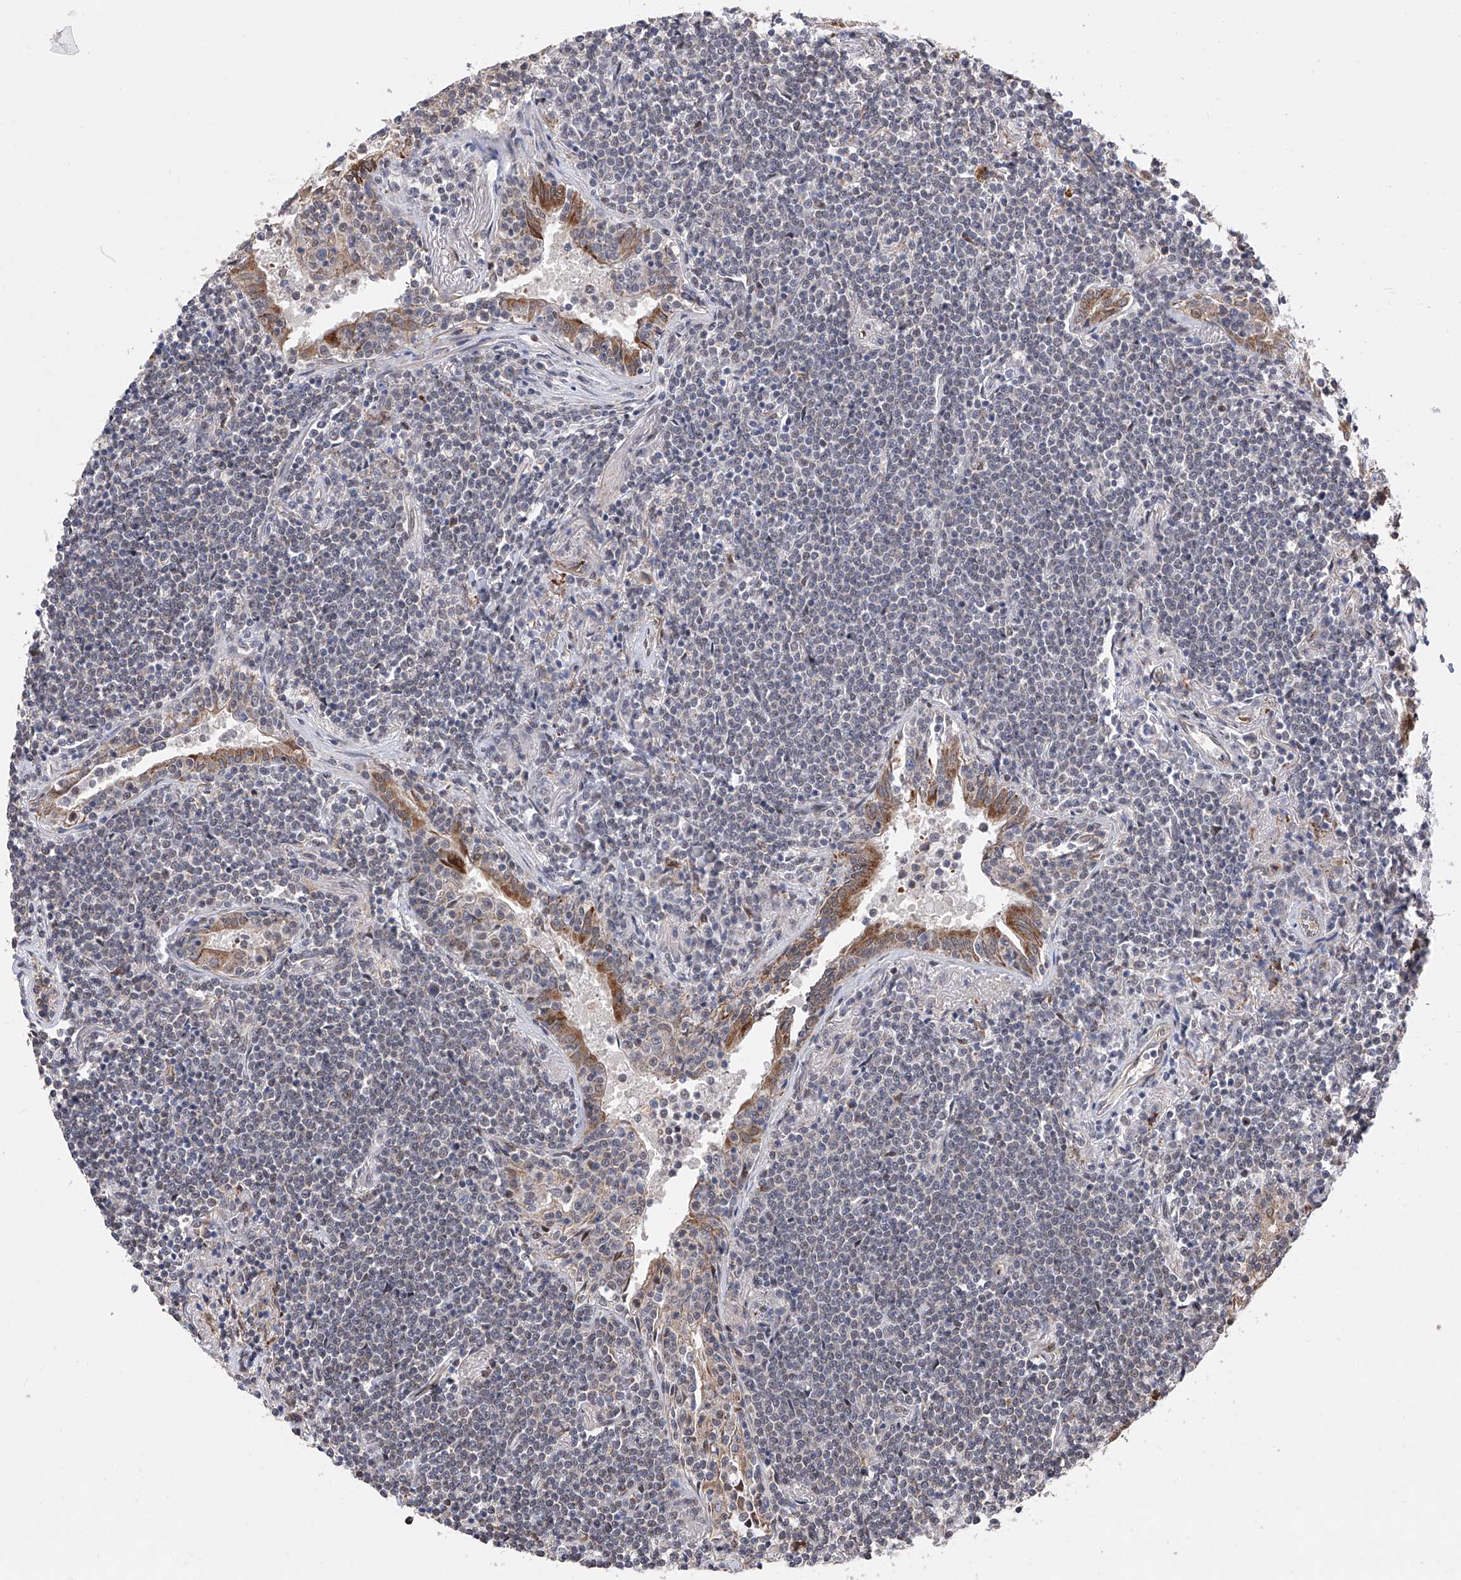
{"staining": {"intensity": "negative", "quantity": "none", "location": "none"}, "tissue": "lymphoma", "cell_type": "Tumor cells", "image_type": "cancer", "snomed": [{"axis": "morphology", "description": "Malignant lymphoma, non-Hodgkin's type, Low grade"}, {"axis": "topography", "description": "Lung"}], "caption": "Tumor cells are negative for protein expression in human lymphoma.", "gene": "FARP2", "patient": {"sex": "female", "age": 71}}